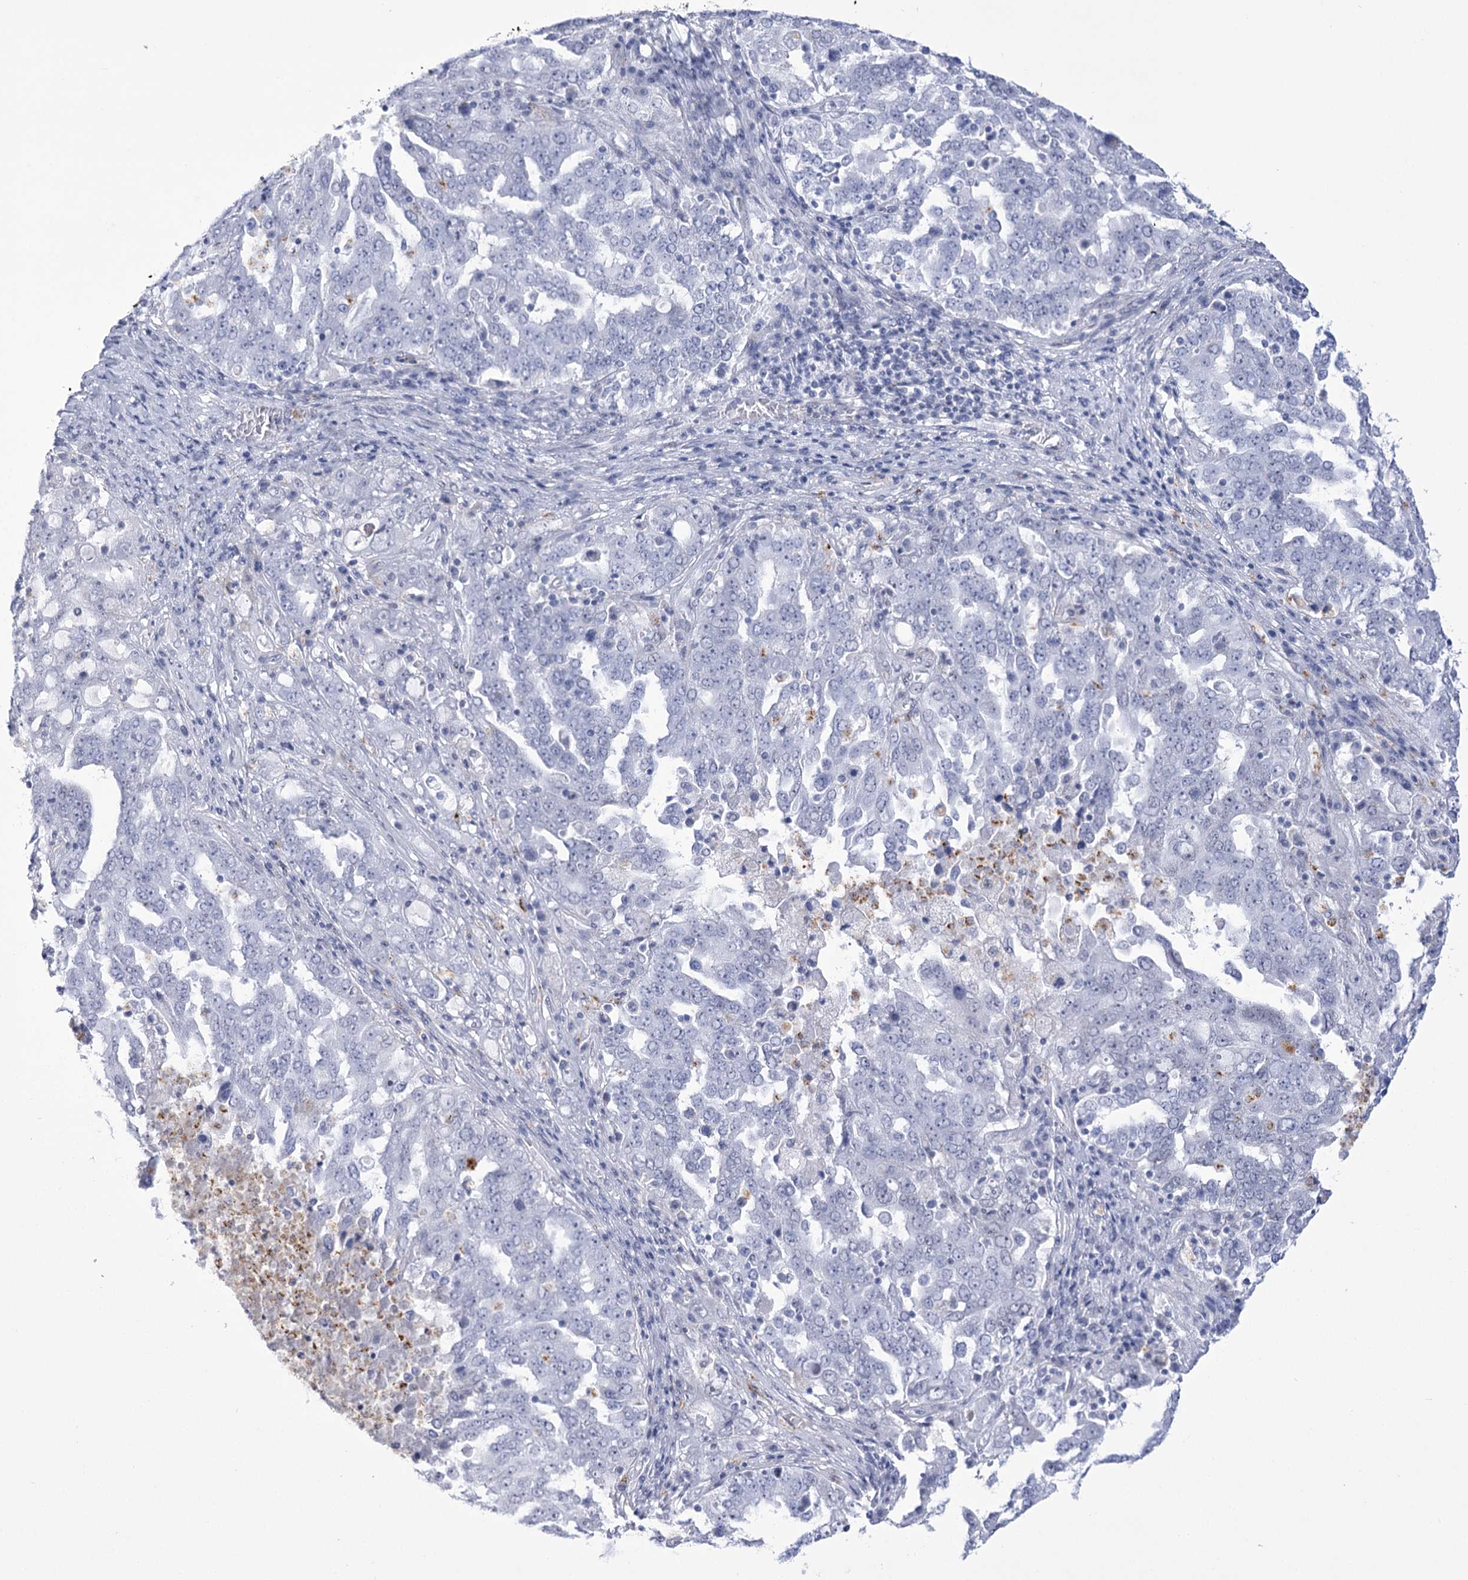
{"staining": {"intensity": "negative", "quantity": "none", "location": "none"}, "tissue": "ovarian cancer", "cell_type": "Tumor cells", "image_type": "cancer", "snomed": [{"axis": "morphology", "description": "Carcinoma, endometroid"}, {"axis": "topography", "description": "Ovary"}], "caption": "The micrograph exhibits no staining of tumor cells in ovarian cancer (endometroid carcinoma).", "gene": "HORMAD1", "patient": {"sex": "female", "age": 62}}